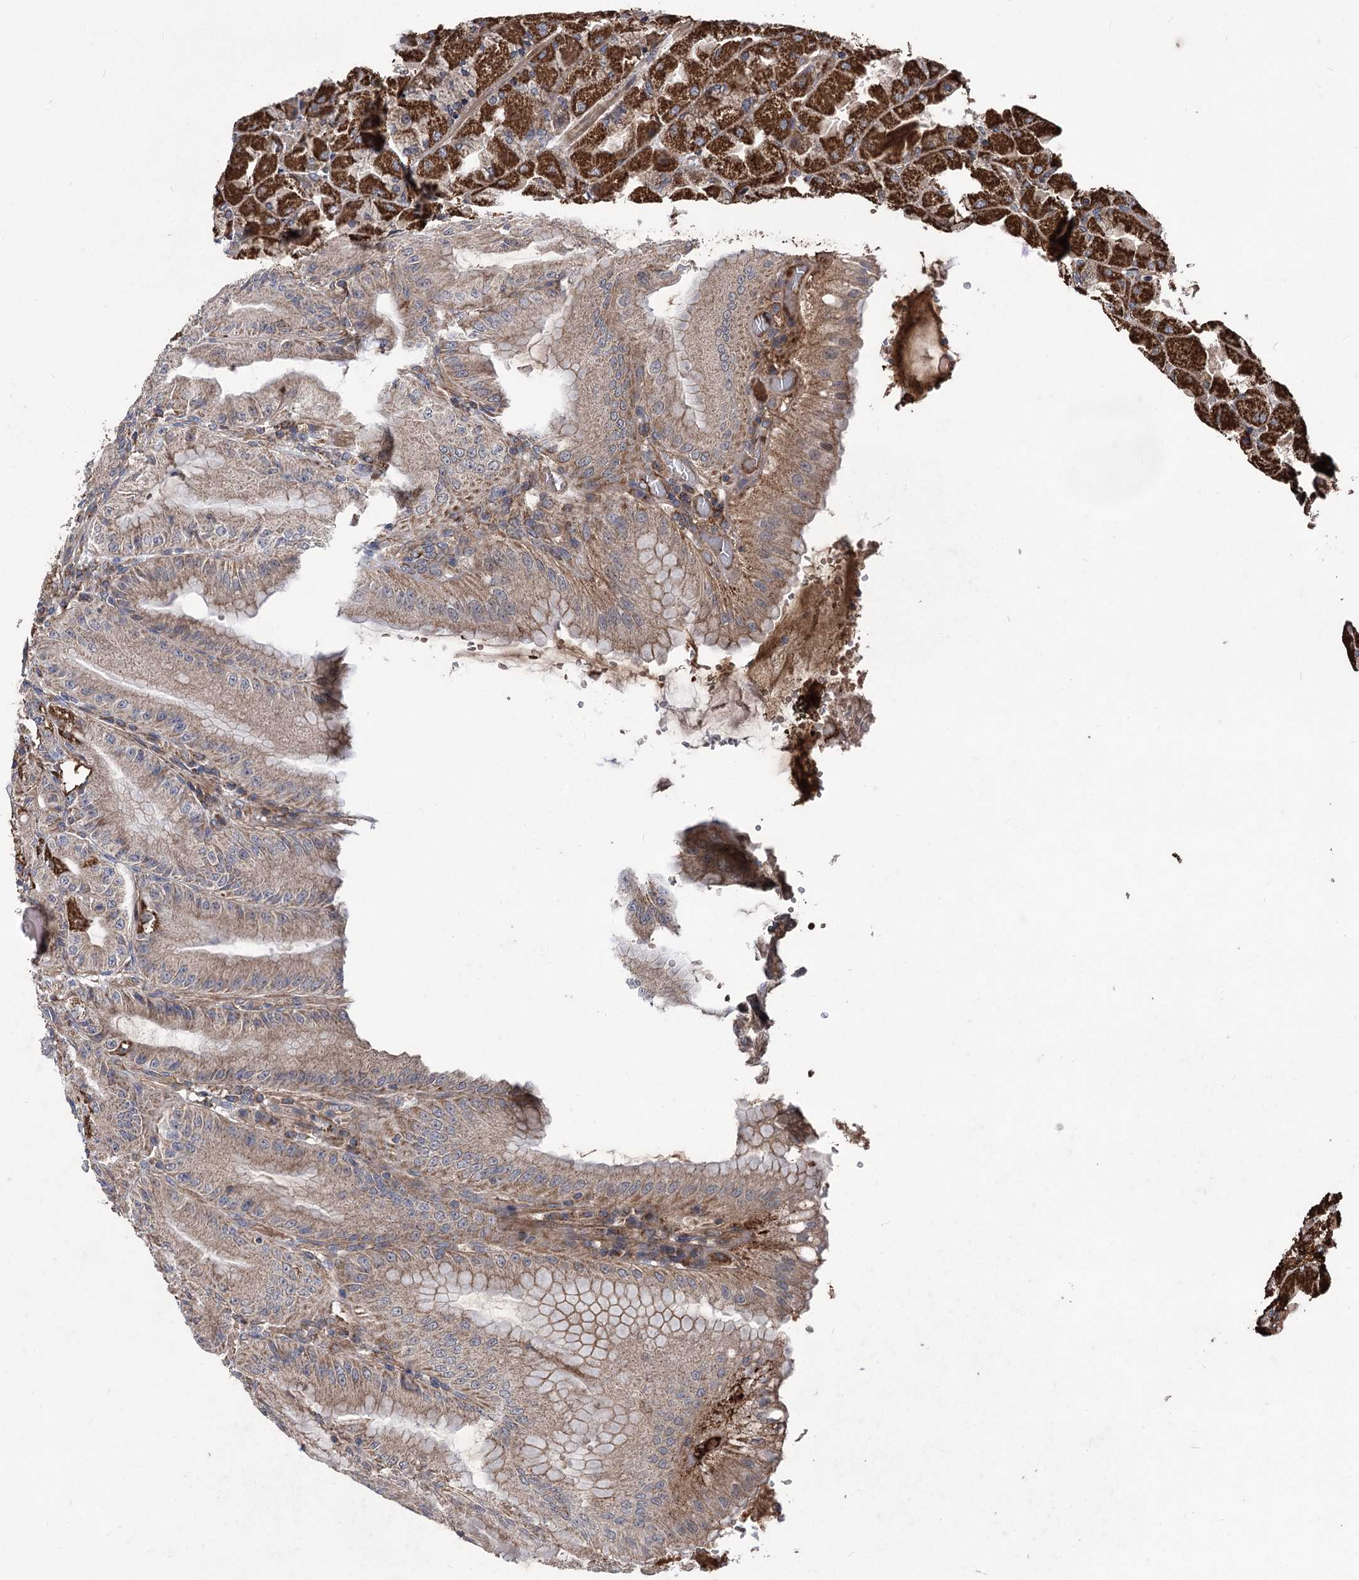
{"staining": {"intensity": "strong", "quantity": "25%-75%", "location": "cytoplasmic/membranous"}, "tissue": "stomach", "cell_type": "Glandular cells", "image_type": "normal", "snomed": [{"axis": "morphology", "description": "Normal tissue, NOS"}, {"axis": "topography", "description": "Stomach, upper"}, {"axis": "topography", "description": "Stomach, lower"}], "caption": "Immunohistochemical staining of benign human stomach exhibits high levels of strong cytoplasmic/membranous expression in approximately 25%-75% of glandular cells. Using DAB (3,3'-diaminobenzidine) (brown) and hematoxylin (blue) stains, captured at high magnification using brightfield microscopy.", "gene": "RASSF3", "patient": {"sex": "male", "age": 71}}